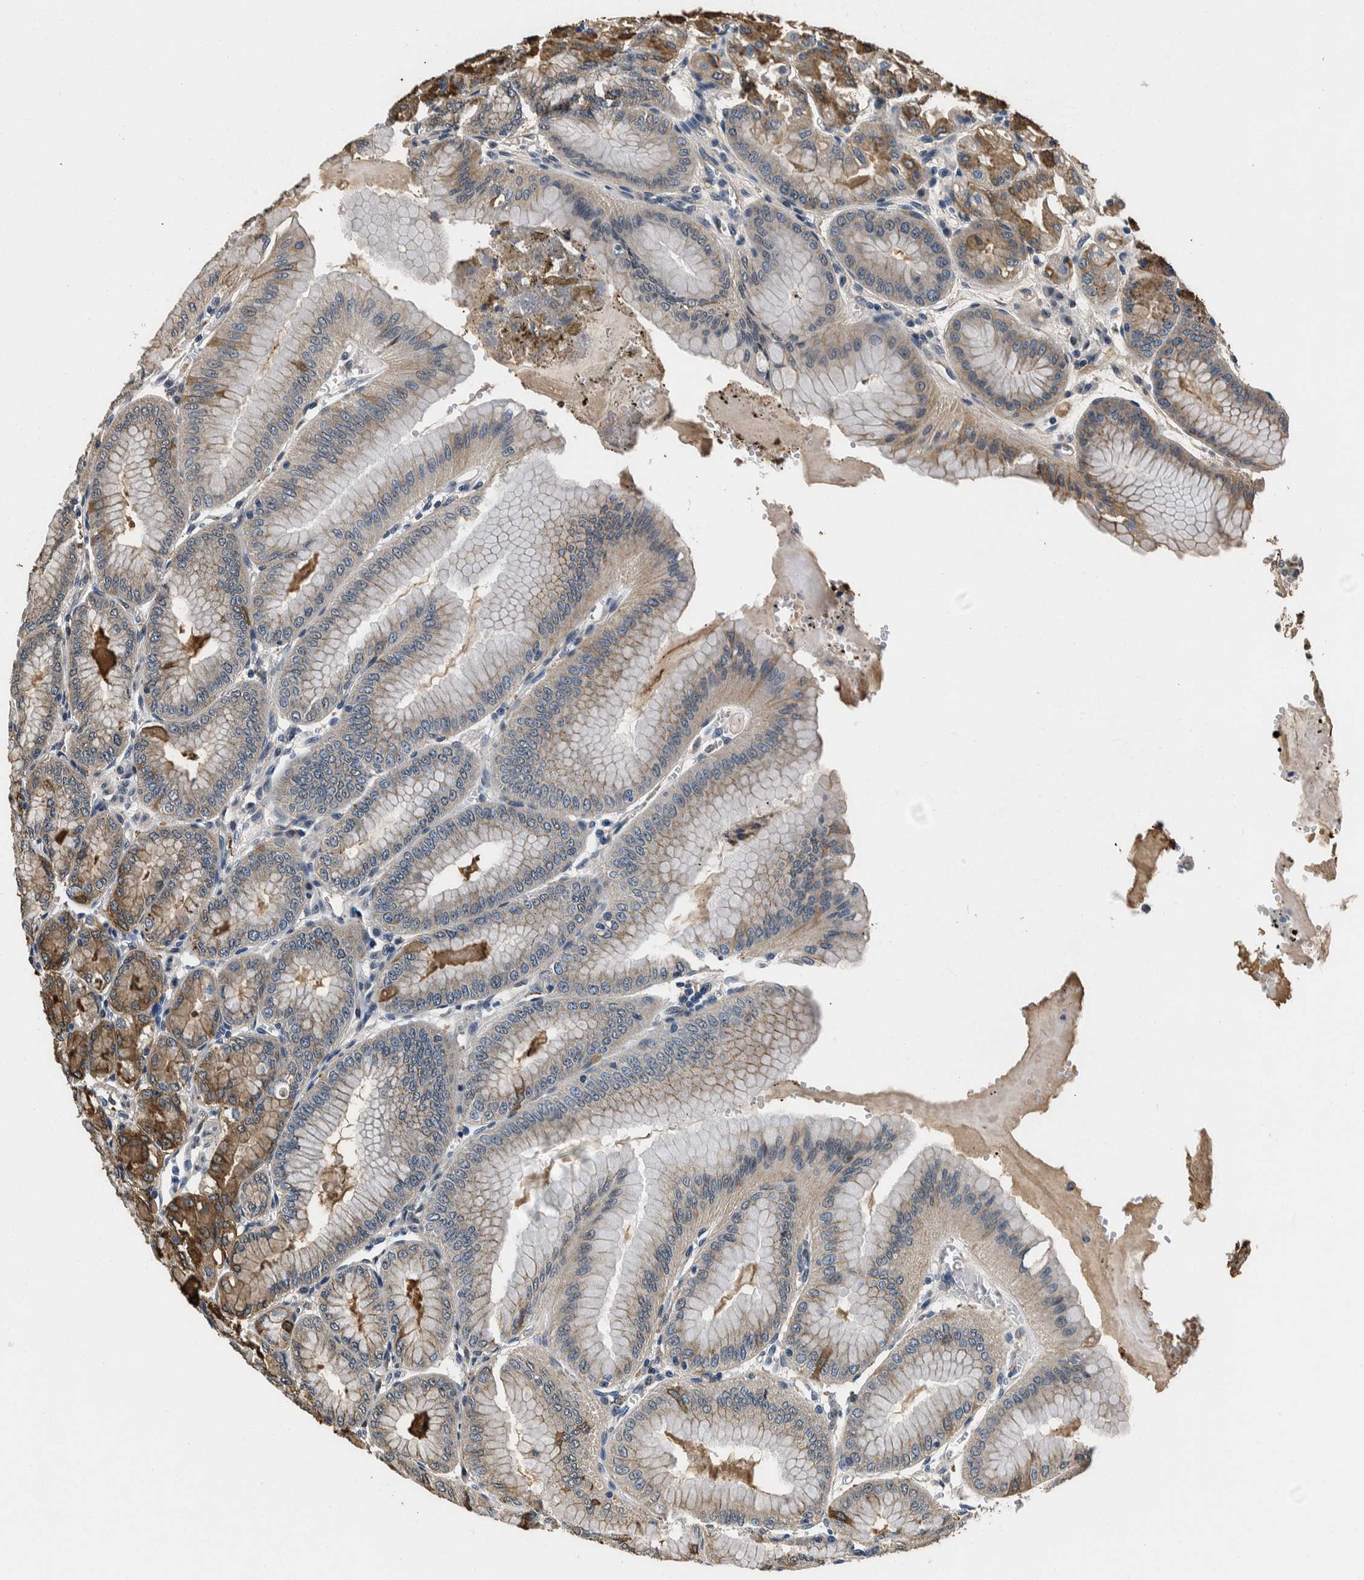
{"staining": {"intensity": "moderate", "quantity": "25%-75%", "location": "cytoplasmic/membranous"}, "tissue": "stomach", "cell_type": "Glandular cells", "image_type": "normal", "snomed": [{"axis": "morphology", "description": "Normal tissue, NOS"}, {"axis": "topography", "description": "Stomach, lower"}], "caption": "The immunohistochemical stain labels moderate cytoplasmic/membranous staining in glandular cells of unremarkable stomach. (IHC, brightfield microscopy, high magnification).", "gene": "NIBAN2", "patient": {"sex": "male", "age": 71}}